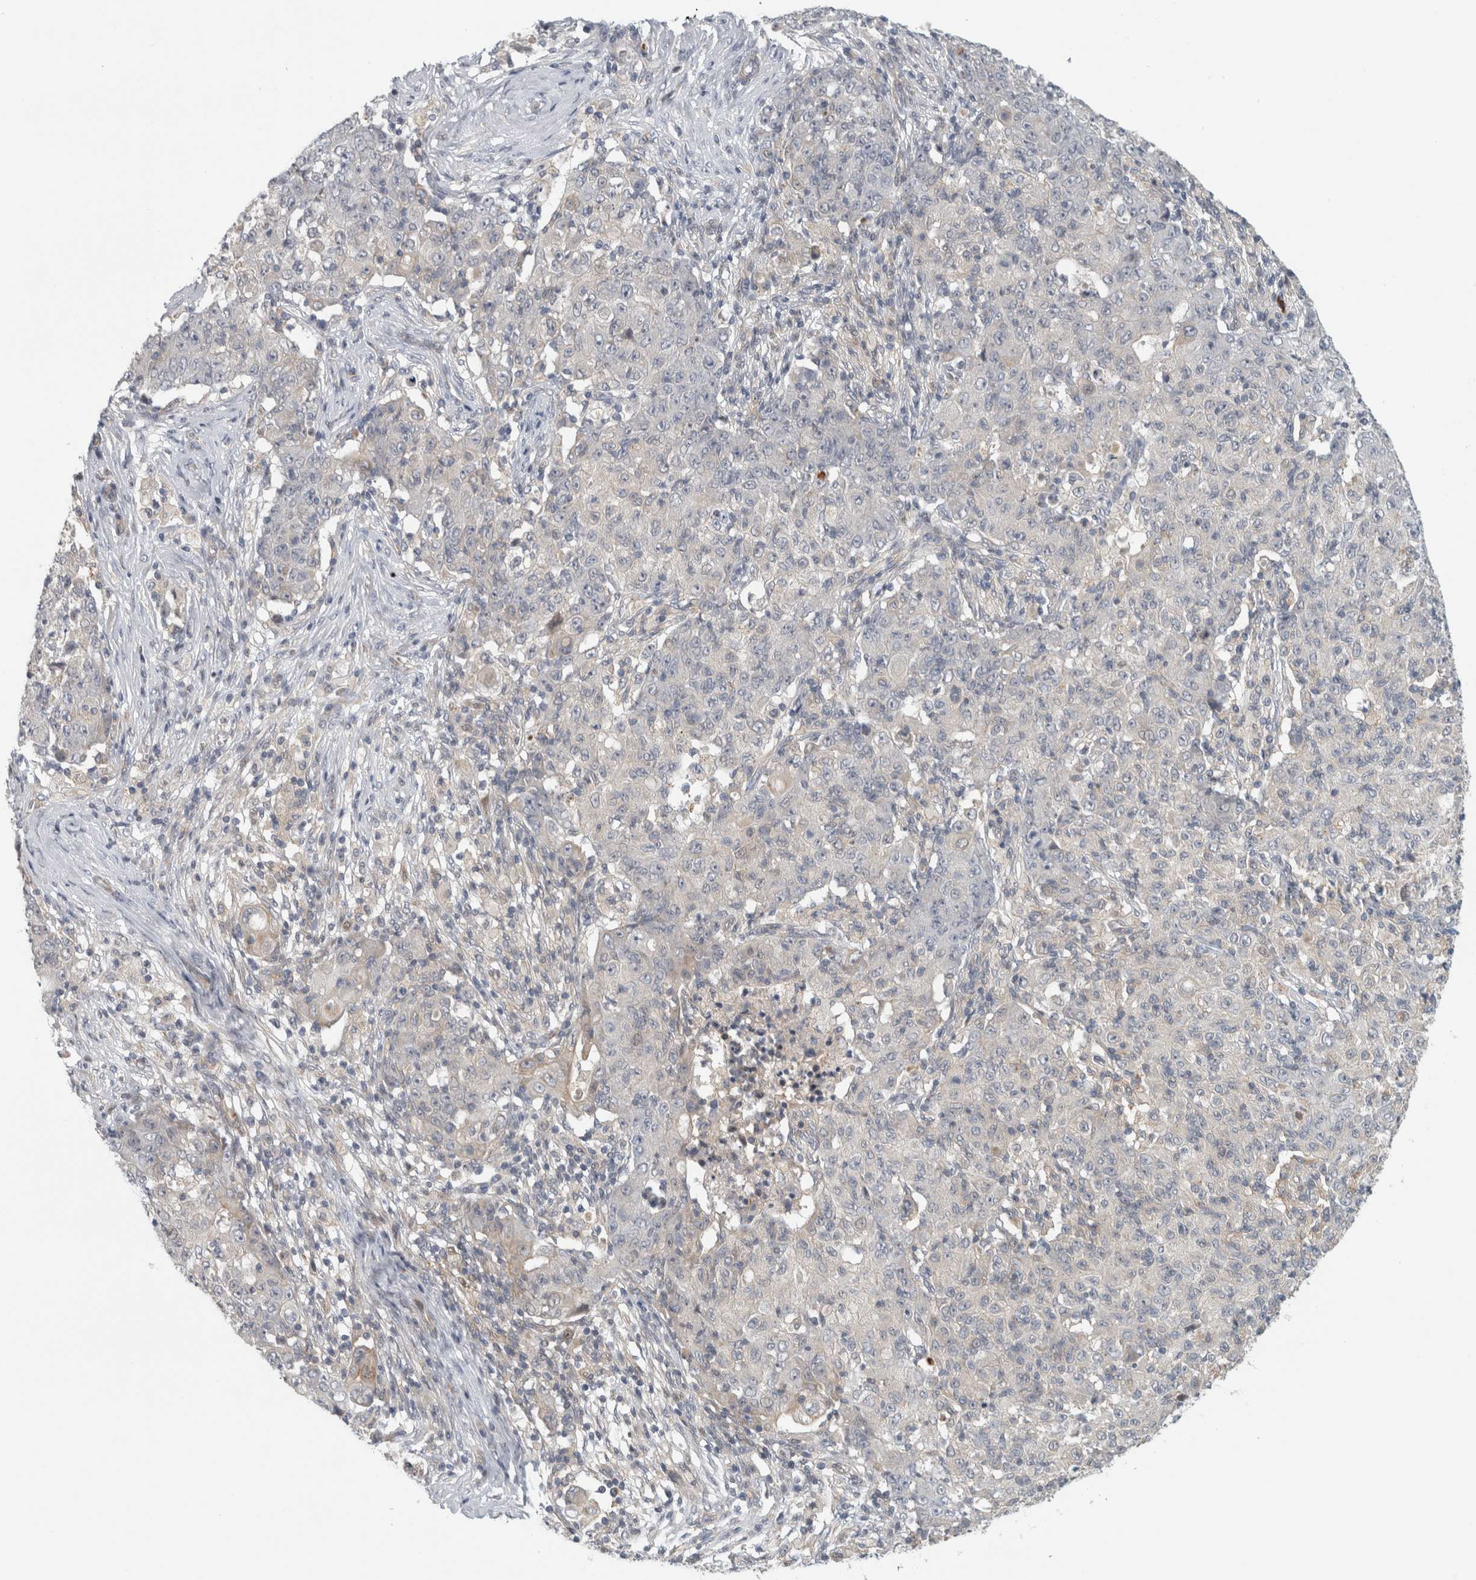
{"staining": {"intensity": "negative", "quantity": "none", "location": "none"}, "tissue": "ovarian cancer", "cell_type": "Tumor cells", "image_type": "cancer", "snomed": [{"axis": "morphology", "description": "Carcinoma, endometroid"}, {"axis": "topography", "description": "Ovary"}], "caption": "Immunohistochemical staining of human ovarian cancer (endometroid carcinoma) shows no significant expression in tumor cells.", "gene": "ZNF804B", "patient": {"sex": "female", "age": 42}}